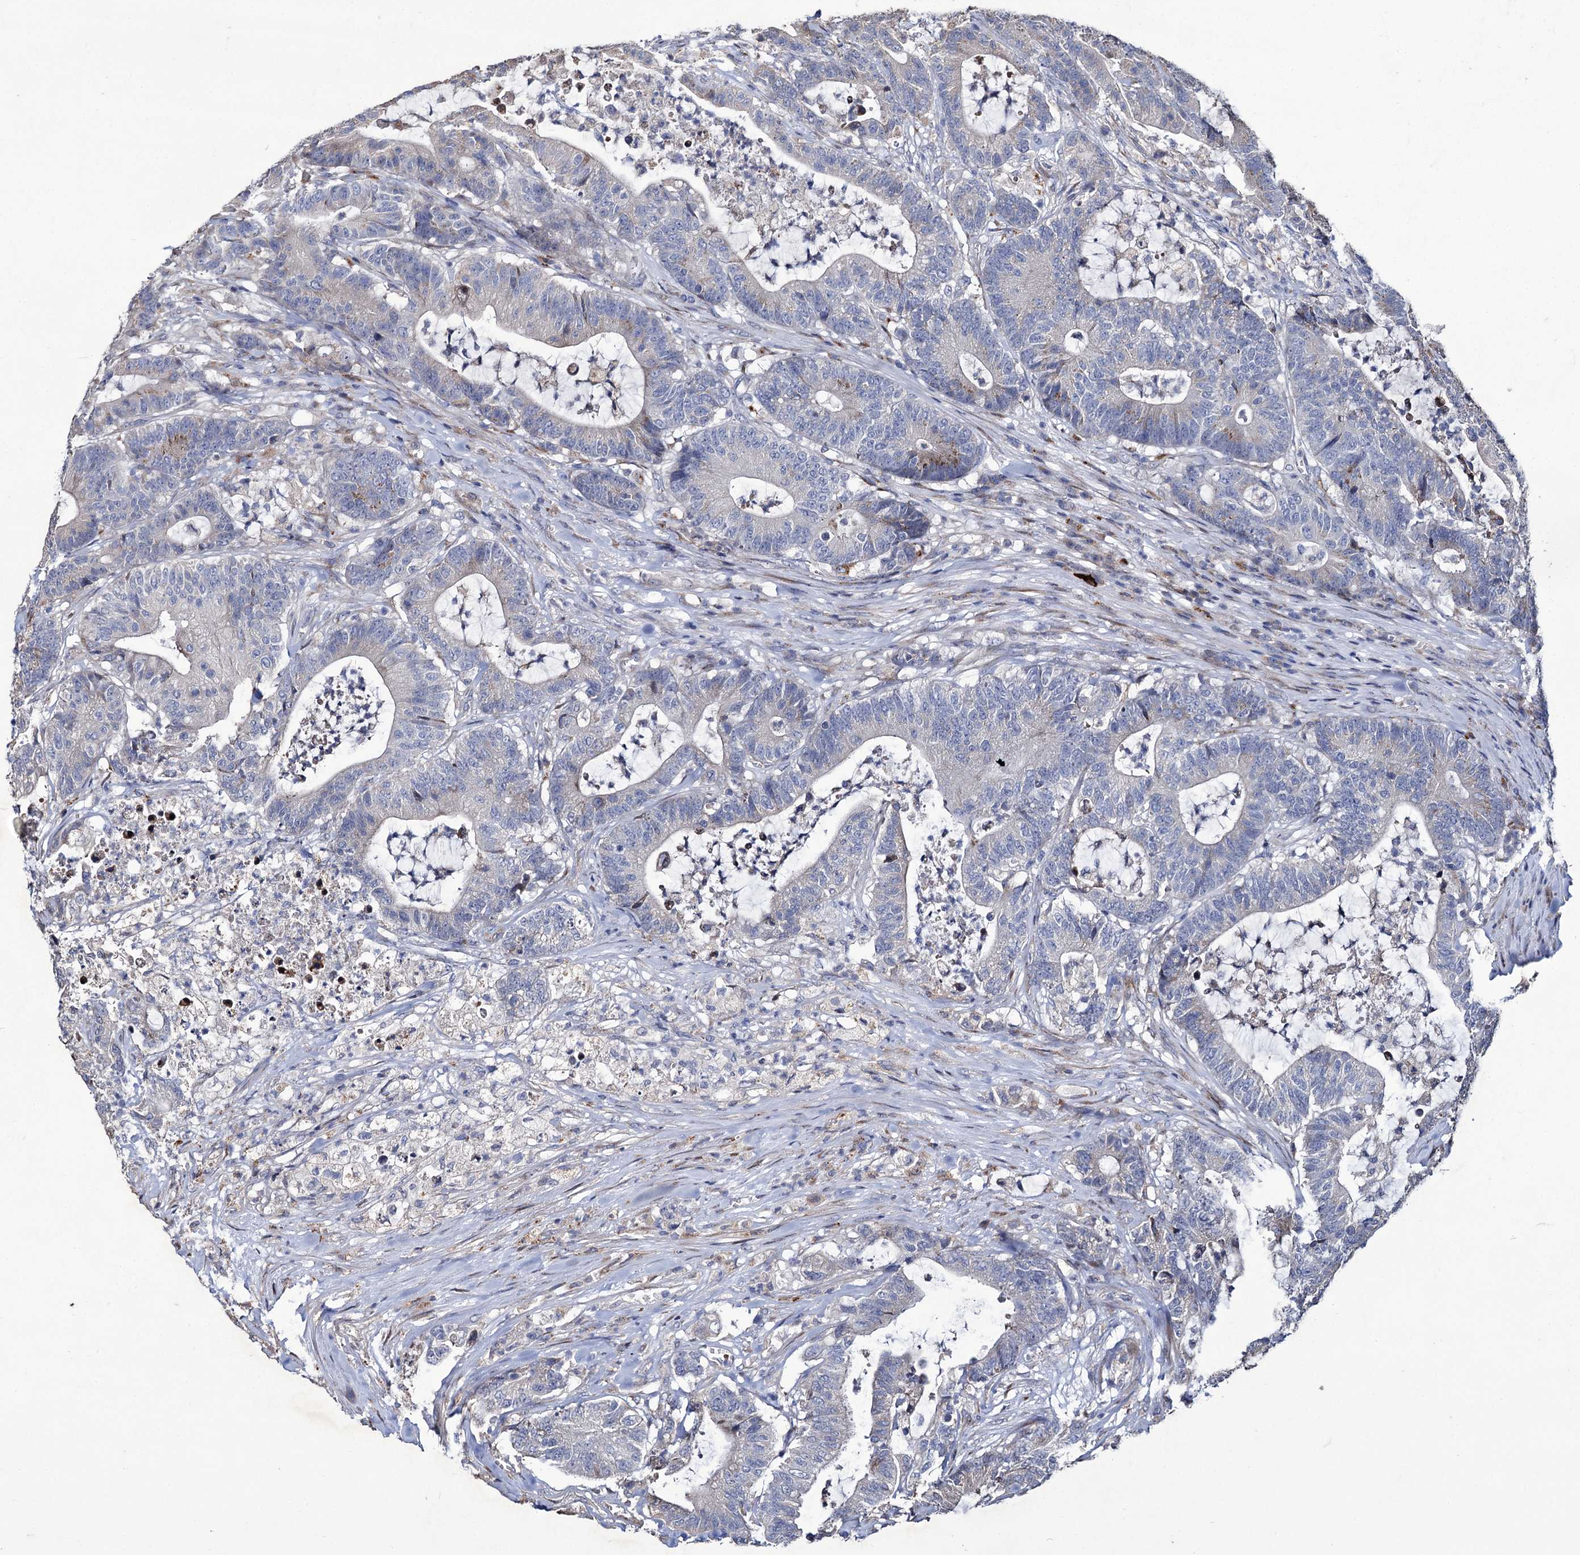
{"staining": {"intensity": "negative", "quantity": "none", "location": "none"}, "tissue": "colorectal cancer", "cell_type": "Tumor cells", "image_type": "cancer", "snomed": [{"axis": "morphology", "description": "Adenocarcinoma, NOS"}, {"axis": "topography", "description": "Colon"}], "caption": "Immunohistochemical staining of colorectal cancer (adenocarcinoma) displays no significant expression in tumor cells. (DAB IHC, high magnification).", "gene": "TUBGCP5", "patient": {"sex": "female", "age": 84}}